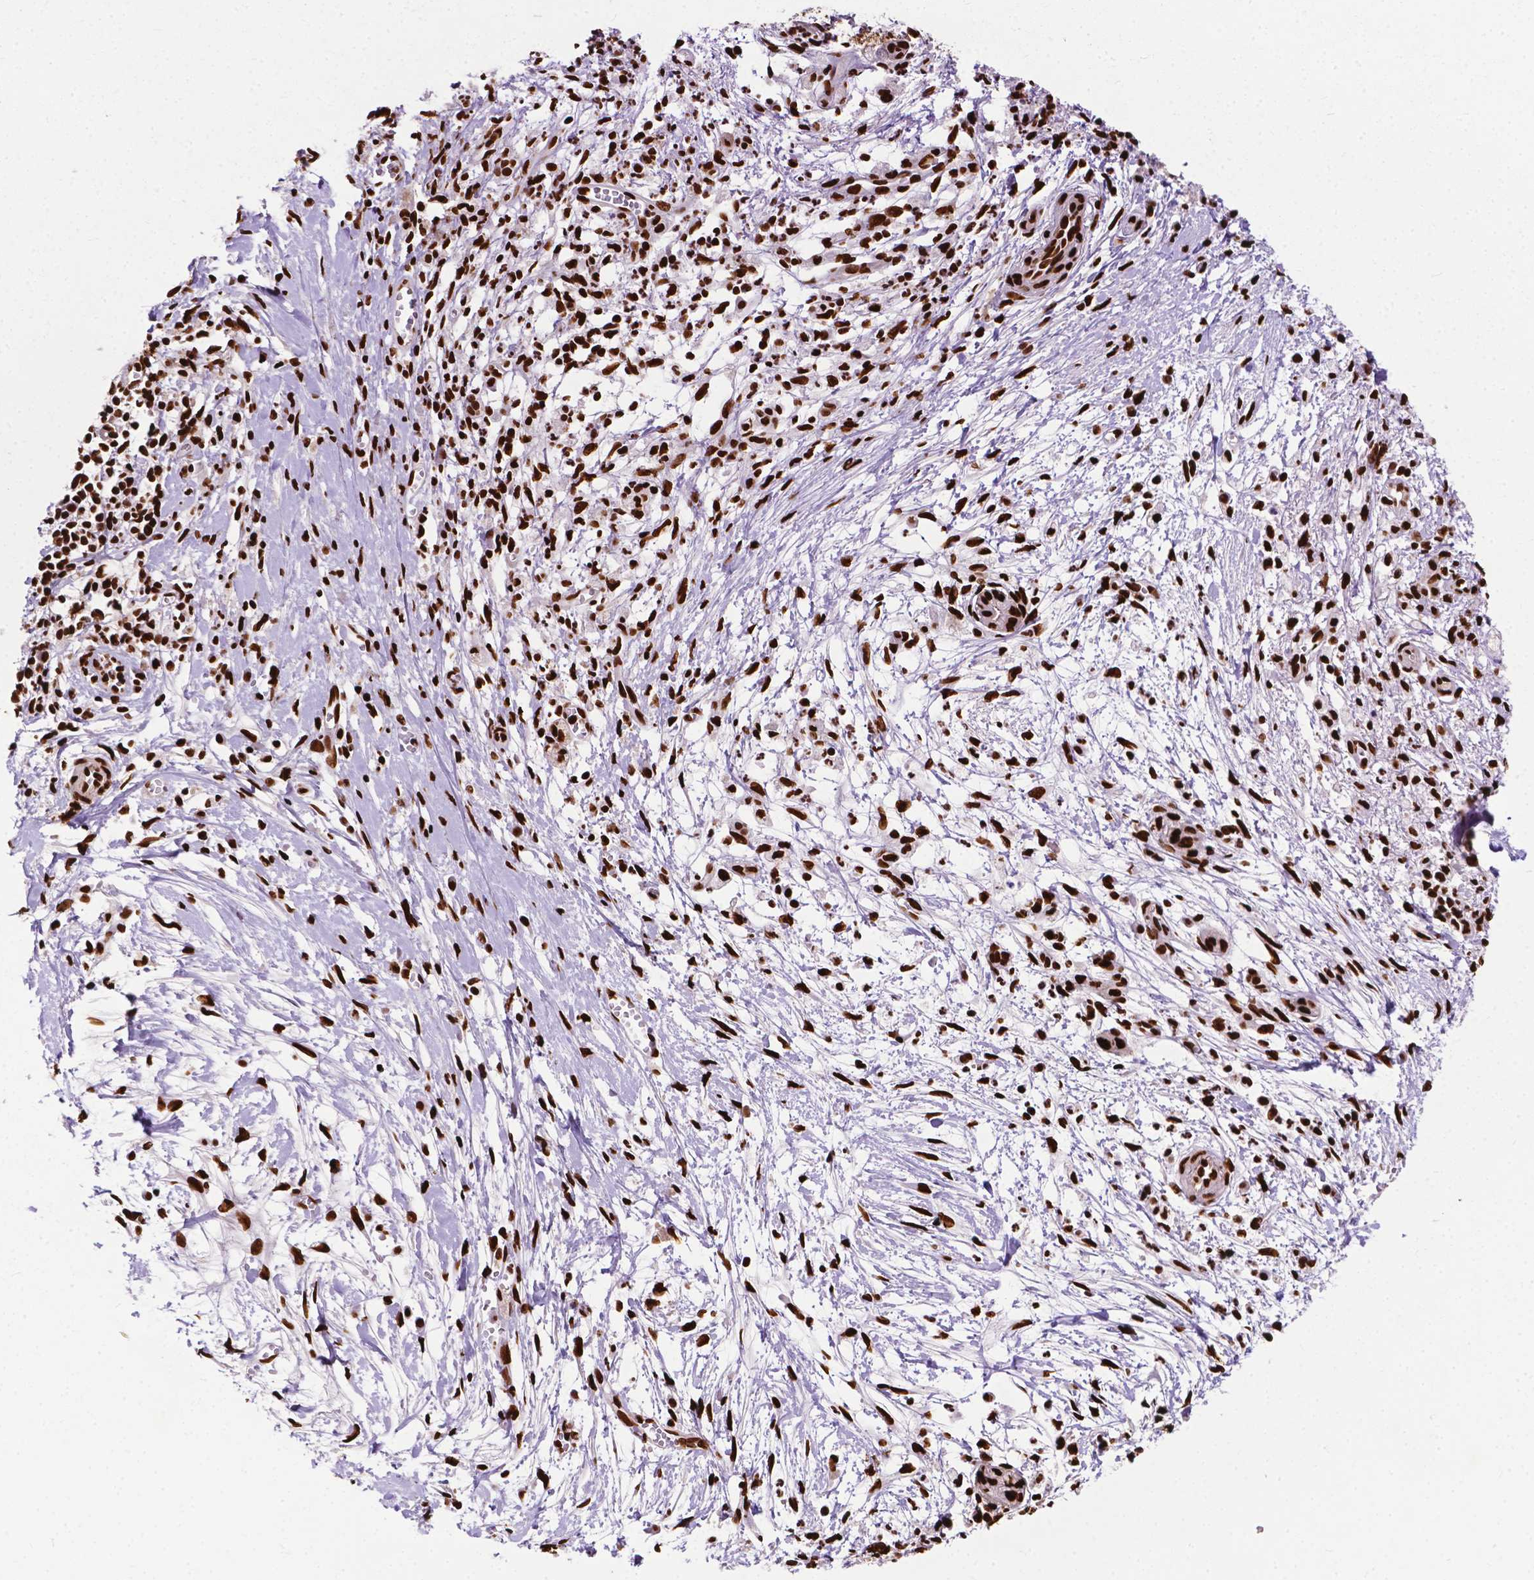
{"staining": {"intensity": "strong", "quantity": ">75%", "location": "nuclear"}, "tissue": "pancreatic cancer", "cell_type": "Tumor cells", "image_type": "cancer", "snomed": [{"axis": "morphology", "description": "Normal tissue, NOS"}, {"axis": "morphology", "description": "Adenocarcinoma, NOS"}, {"axis": "topography", "description": "Lymph node"}, {"axis": "topography", "description": "Pancreas"}], "caption": "The immunohistochemical stain highlights strong nuclear expression in tumor cells of pancreatic cancer (adenocarcinoma) tissue.", "gene": "SMIM5", "patient": {"sex": "female", "age": 58}}